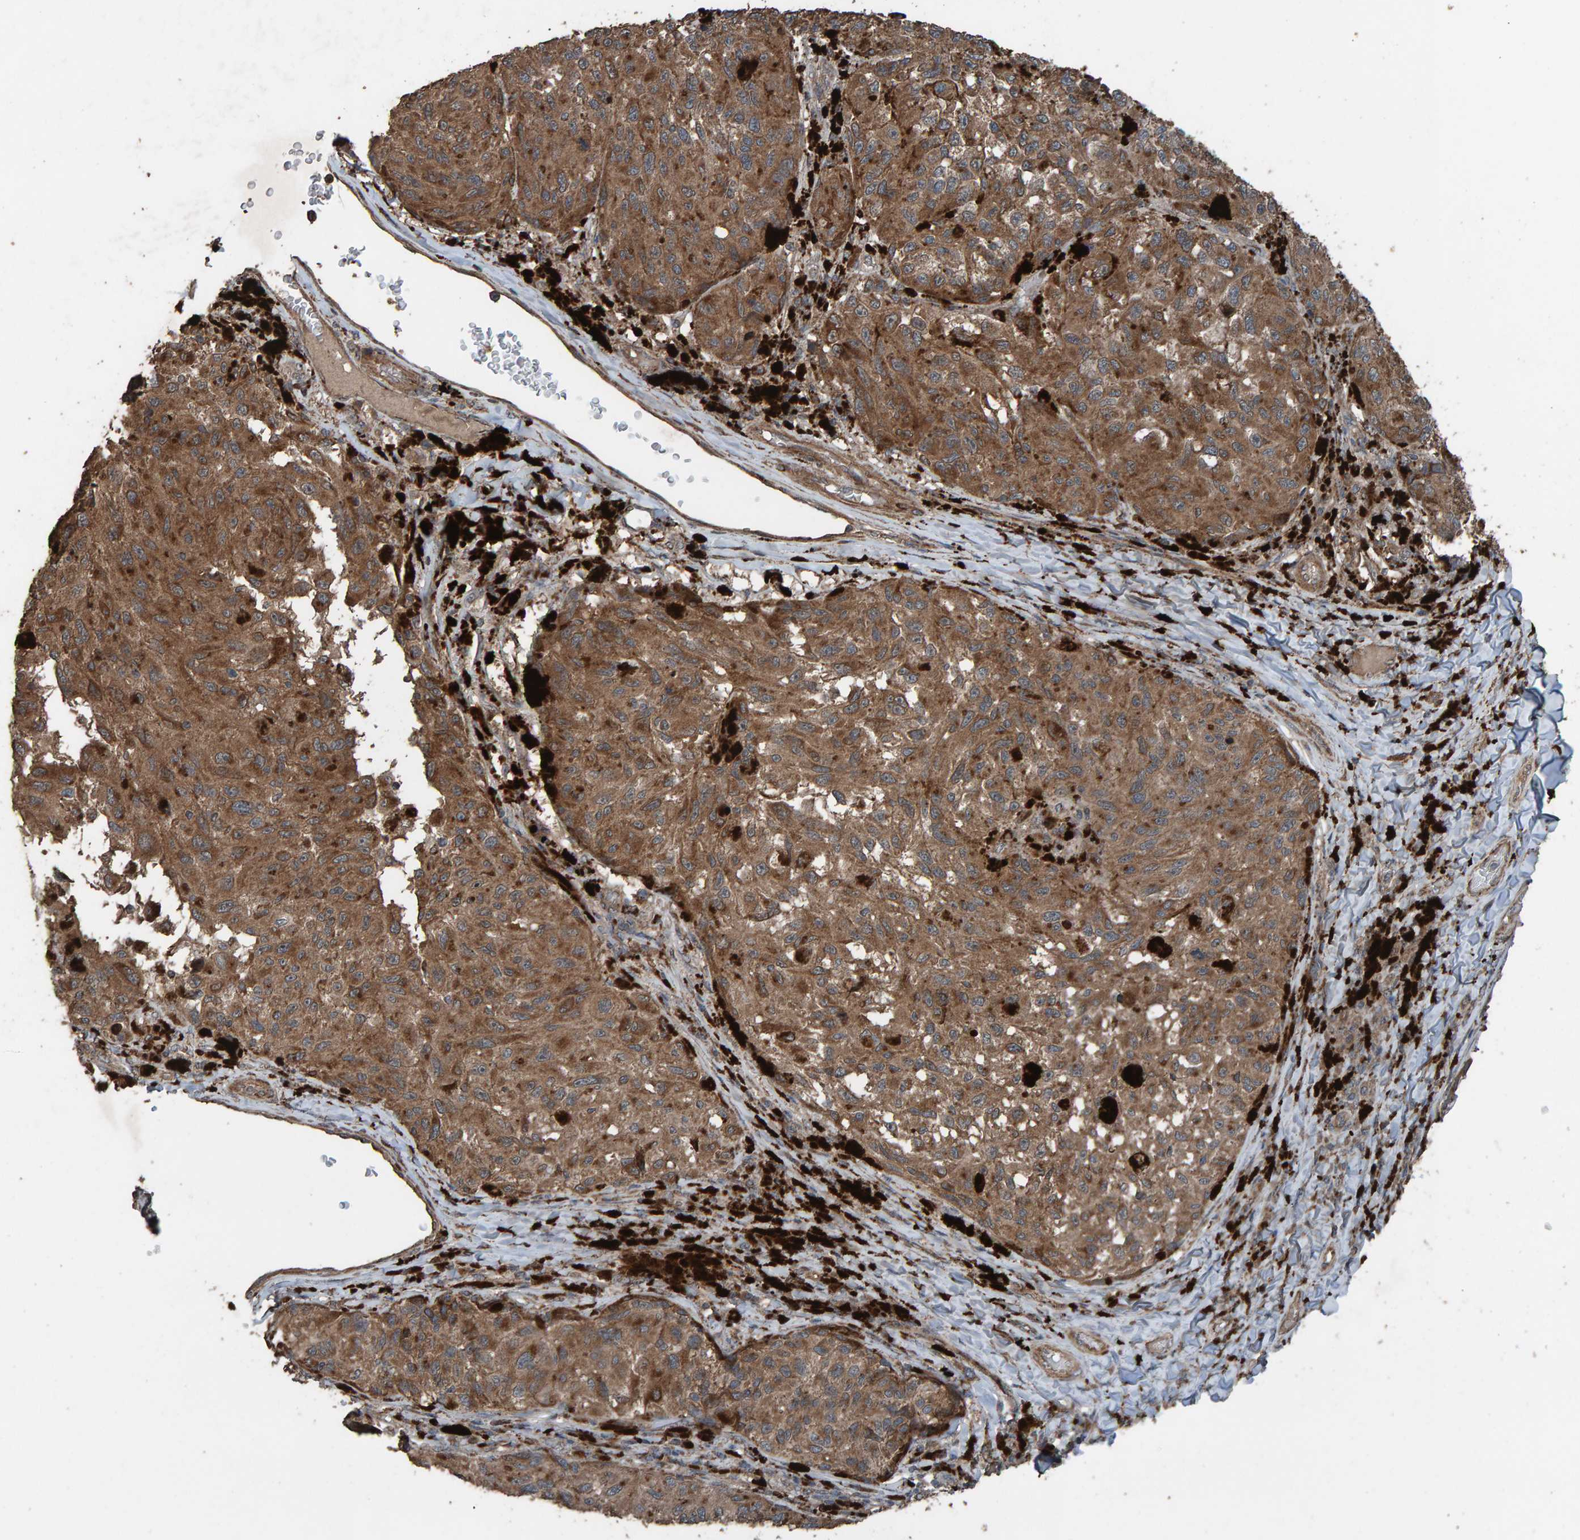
{"staining": {"intensity": "moderate", "quantity": ">75%", "location": "cytoplasmic/membranous"}, "tissue": "melanoma", "cell_type": "Tumor cells", "image_type": "cancer", "snomed": [{"axis": "morphology", "description": "Malignant melanoma, NOS"}, {"axis": "topography", "description": "Skin"}], "caption": "Melanoma stained with a protein marker displays moderate staining in tumor cells.", "gene": "DUS1L", "patient": {"sex": "female", "age": 73}}